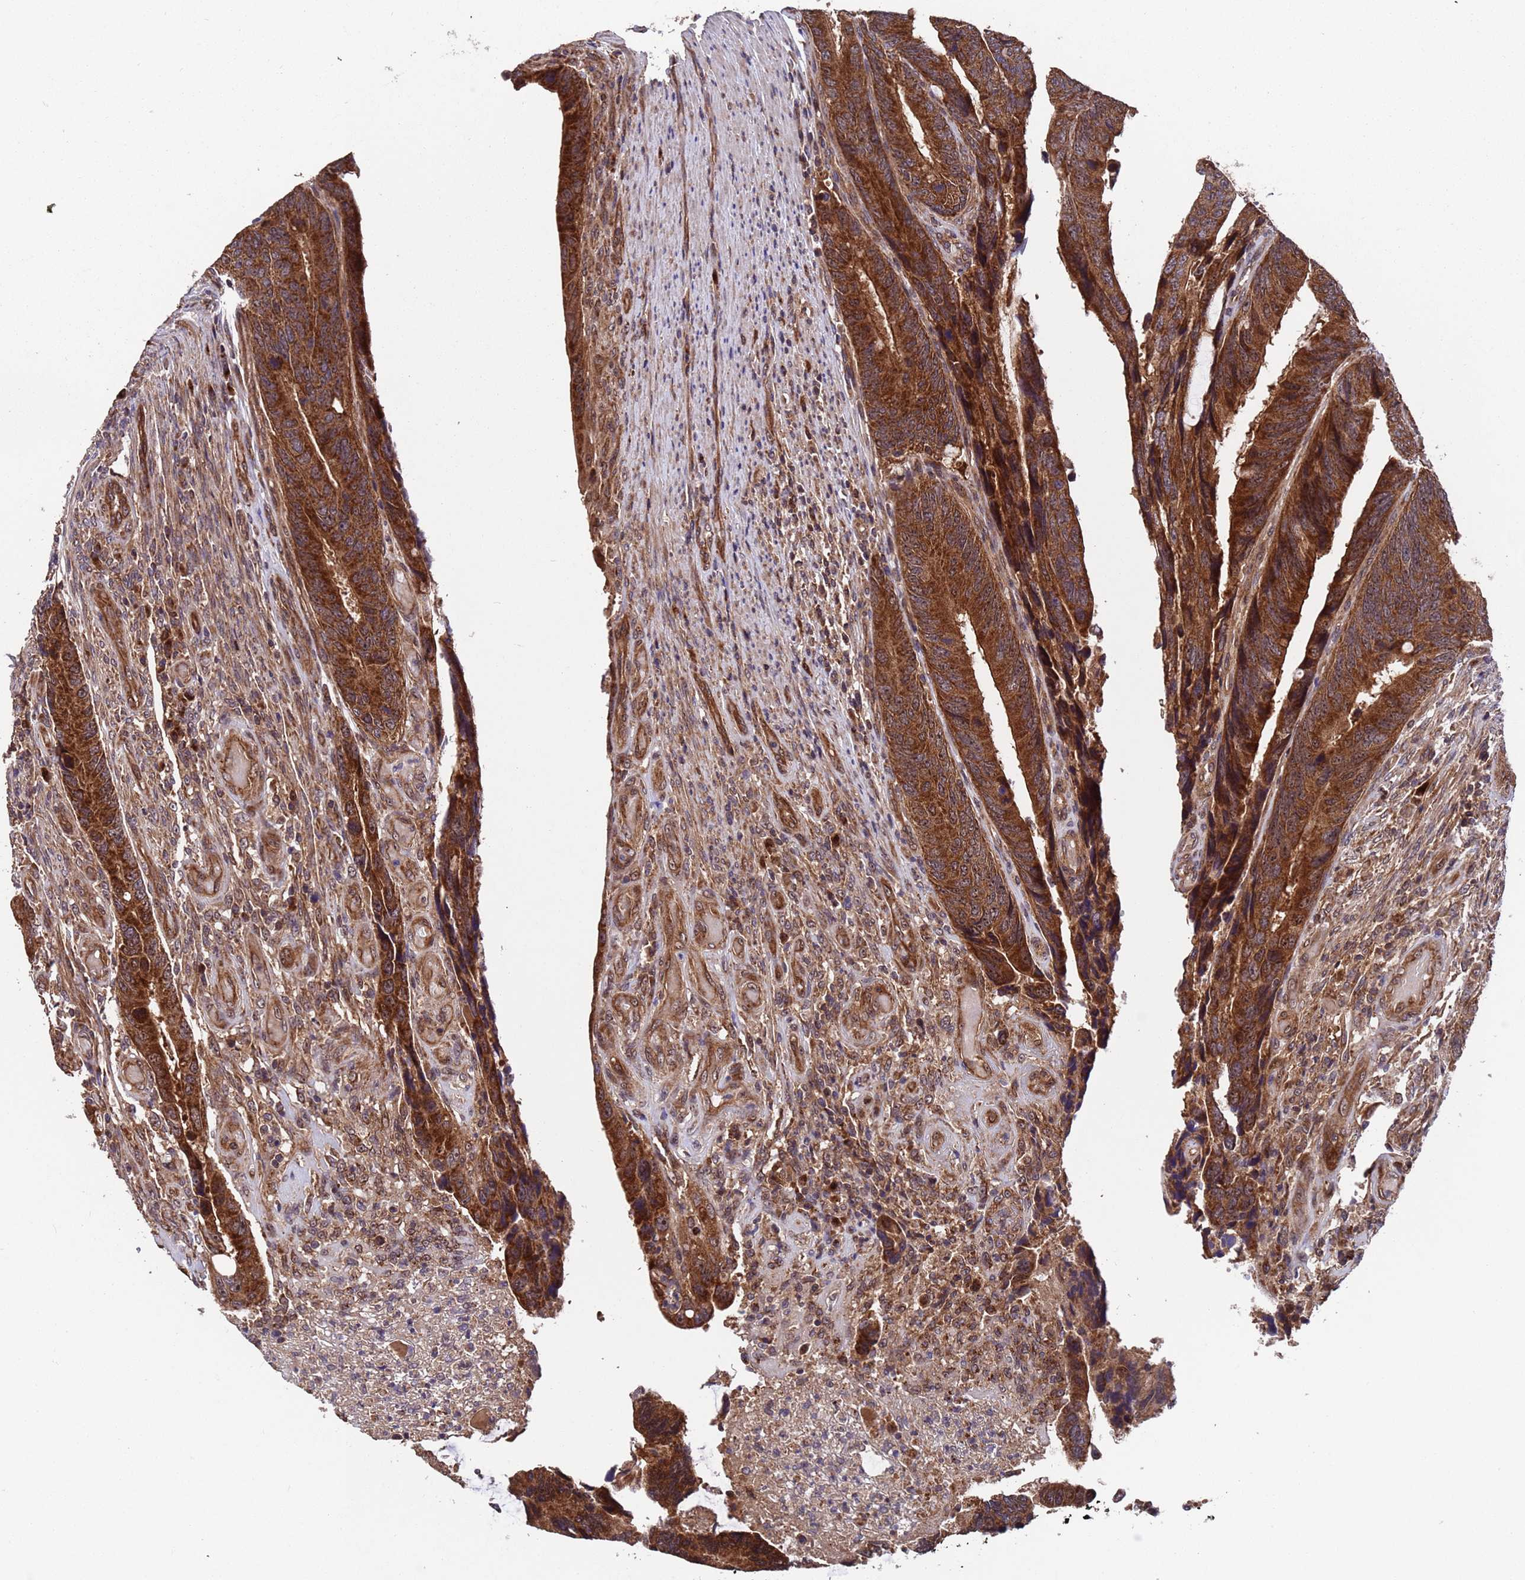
{"staining": {"intensity": "strong", "quantity": ">75%", "location": "cytoplasmic/membranous"}, "tissue": "colorectal cancer", "cell_type": "Tumor cells", "image_type": "cancer", "snomed": [{"axis": "morphology", "description": "Adenocarcinoma, NOS"}, {"axis": "topography", "description": "Colon"}], "caption": "A brown stain shows strong cytoplasmic/membranous positivity of a protein in human colorectal adenocarcinoma tumor cells.", "gene": "TSR3", "patient": {"sex": "male", "age": 87}}